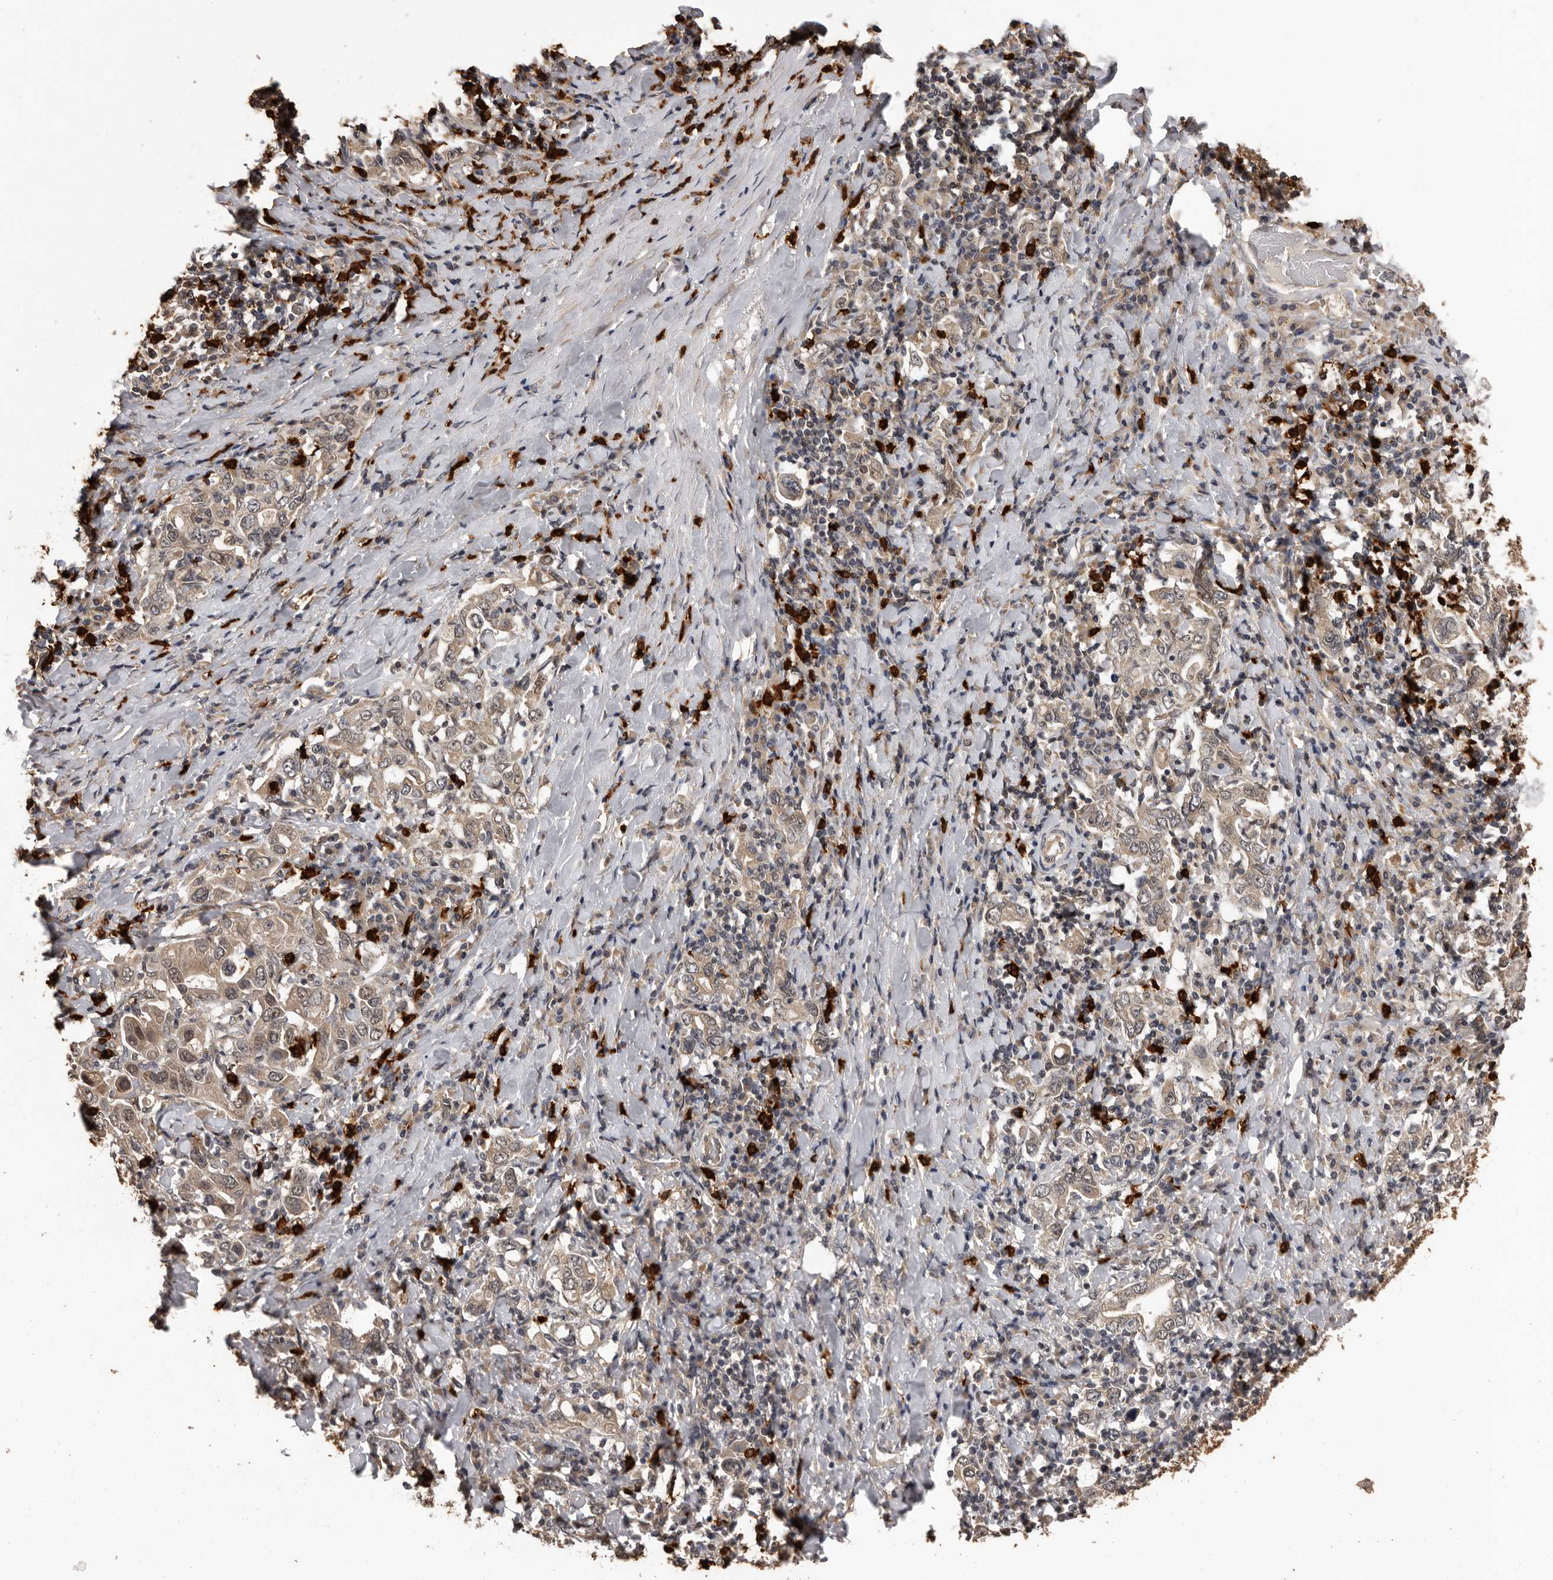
{"staining": {"intensity": "weak", "quantity": ">75%", "location": "cytoplasmic/membranous,nuclear"}, "tissue": "stomach cancer", "cell_type": "Tumor cells", "image_type": "cancer", "snomed": [{"axis": "morphology", "description": "Adenocarcinoma, NOS"}, {"axis": "topography", "description": "Stomach, upper"}], "caption": "A high-resolution photomicrograph shows immunohistochemistry (IHC) staining of stomach cancer (adenocarcinoma), which reveals weak cytoplasmic/membranous and nuclear staining in about >75% of tumor cells. (DAB IHC with brightfield microscopy, high magnification).", "gene": "VPS37A", "patient": {"sex": "male", "age": 62}}